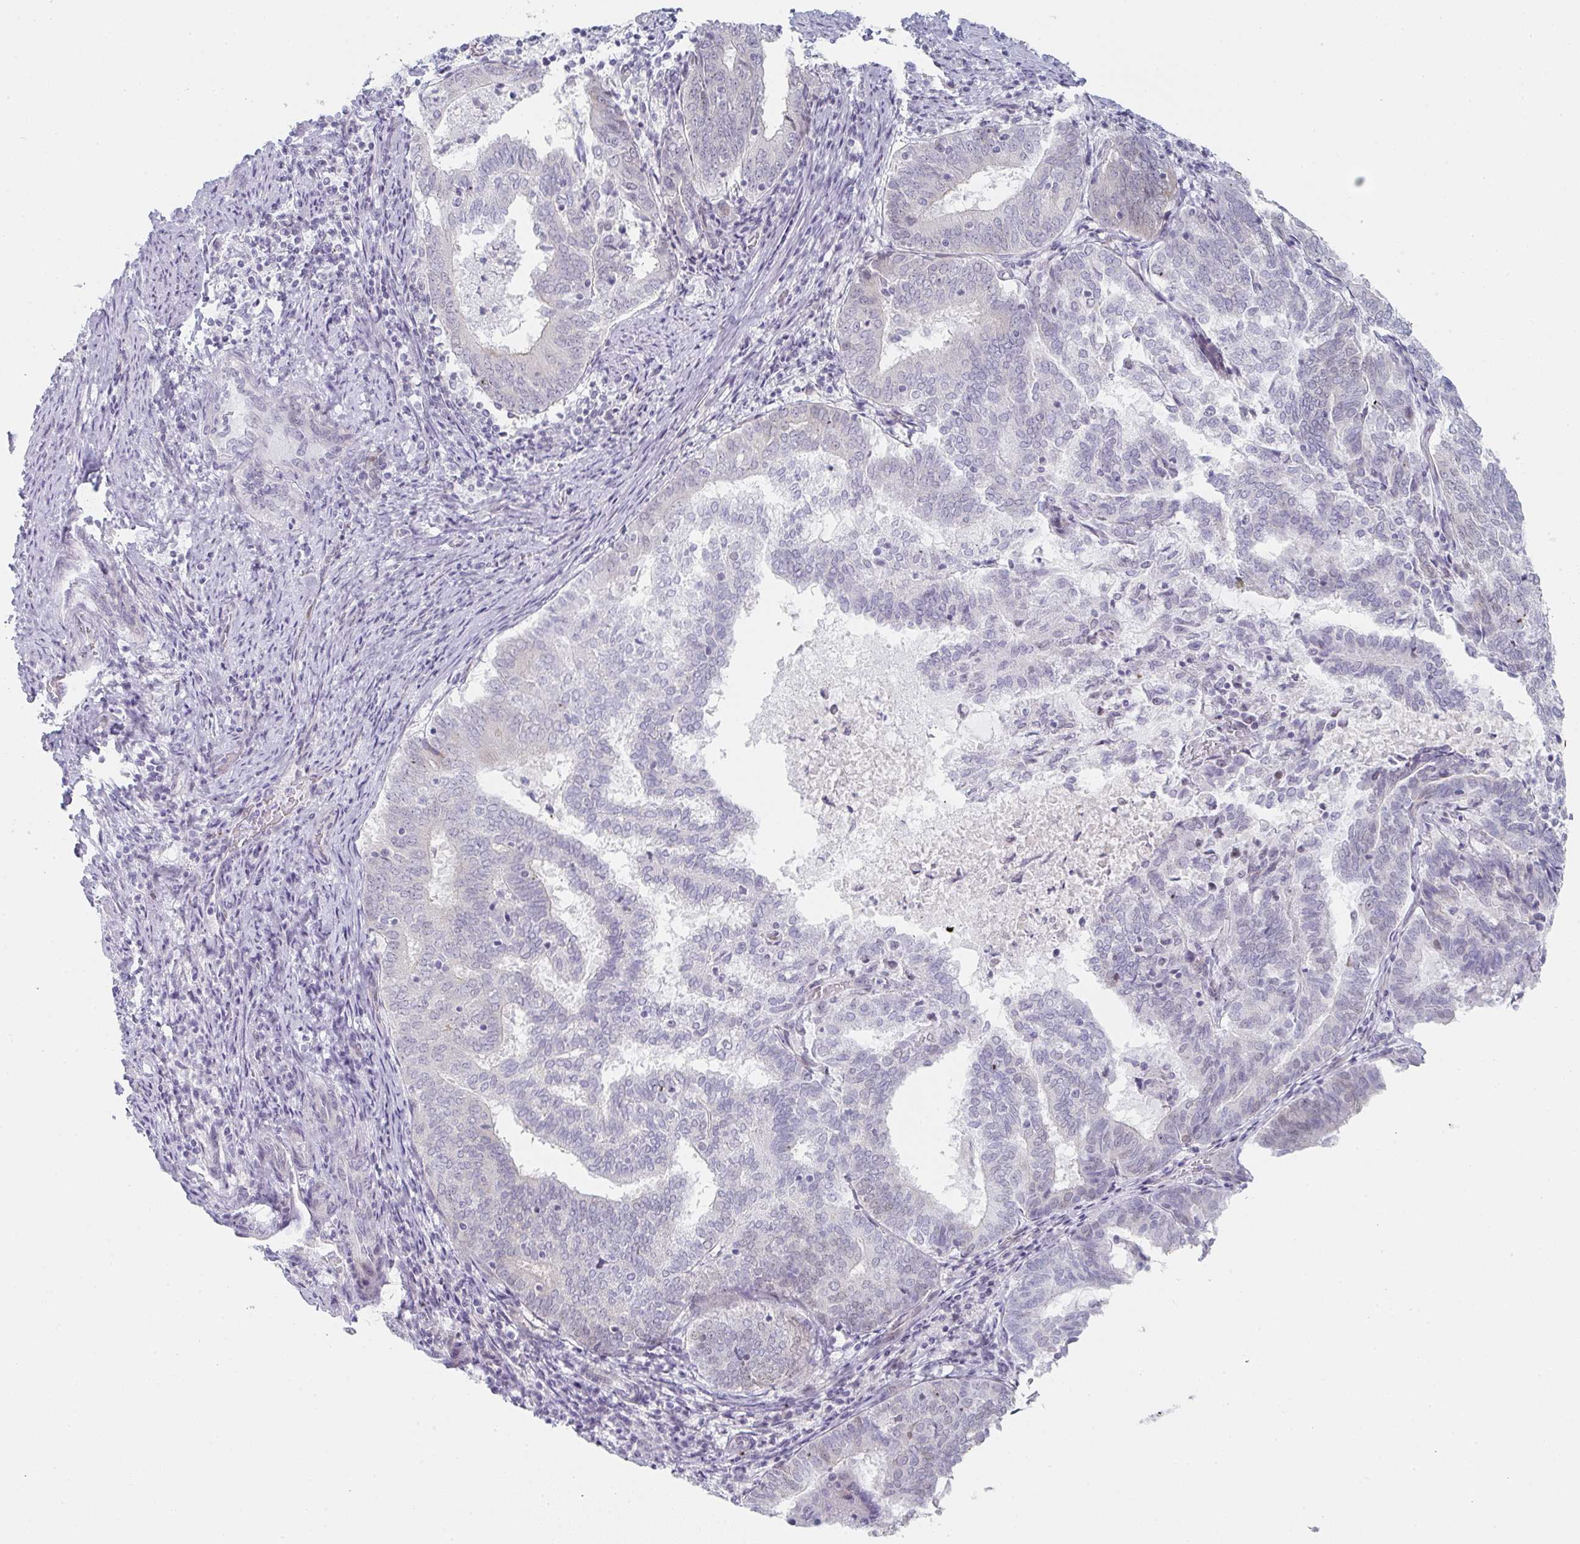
{"staining": {"intensity": "negative", "quantity": "none", "location": "none"}, "tissue": "endometrial cancer", "cell_type": "Tumor cells", "image_type": "cancer", "snomed": [{"axis": "morphology", "description": "Adenocarcinoma, NOS"}, {"axis": "topography", "description": "Endometrium"}], "caption": "Immunohistochemical staining of endometrial cancer exhibits no significant expression in tumor cells.", "gene": "POU2AF2", "patient": {"sex": "female", "age": 80}}